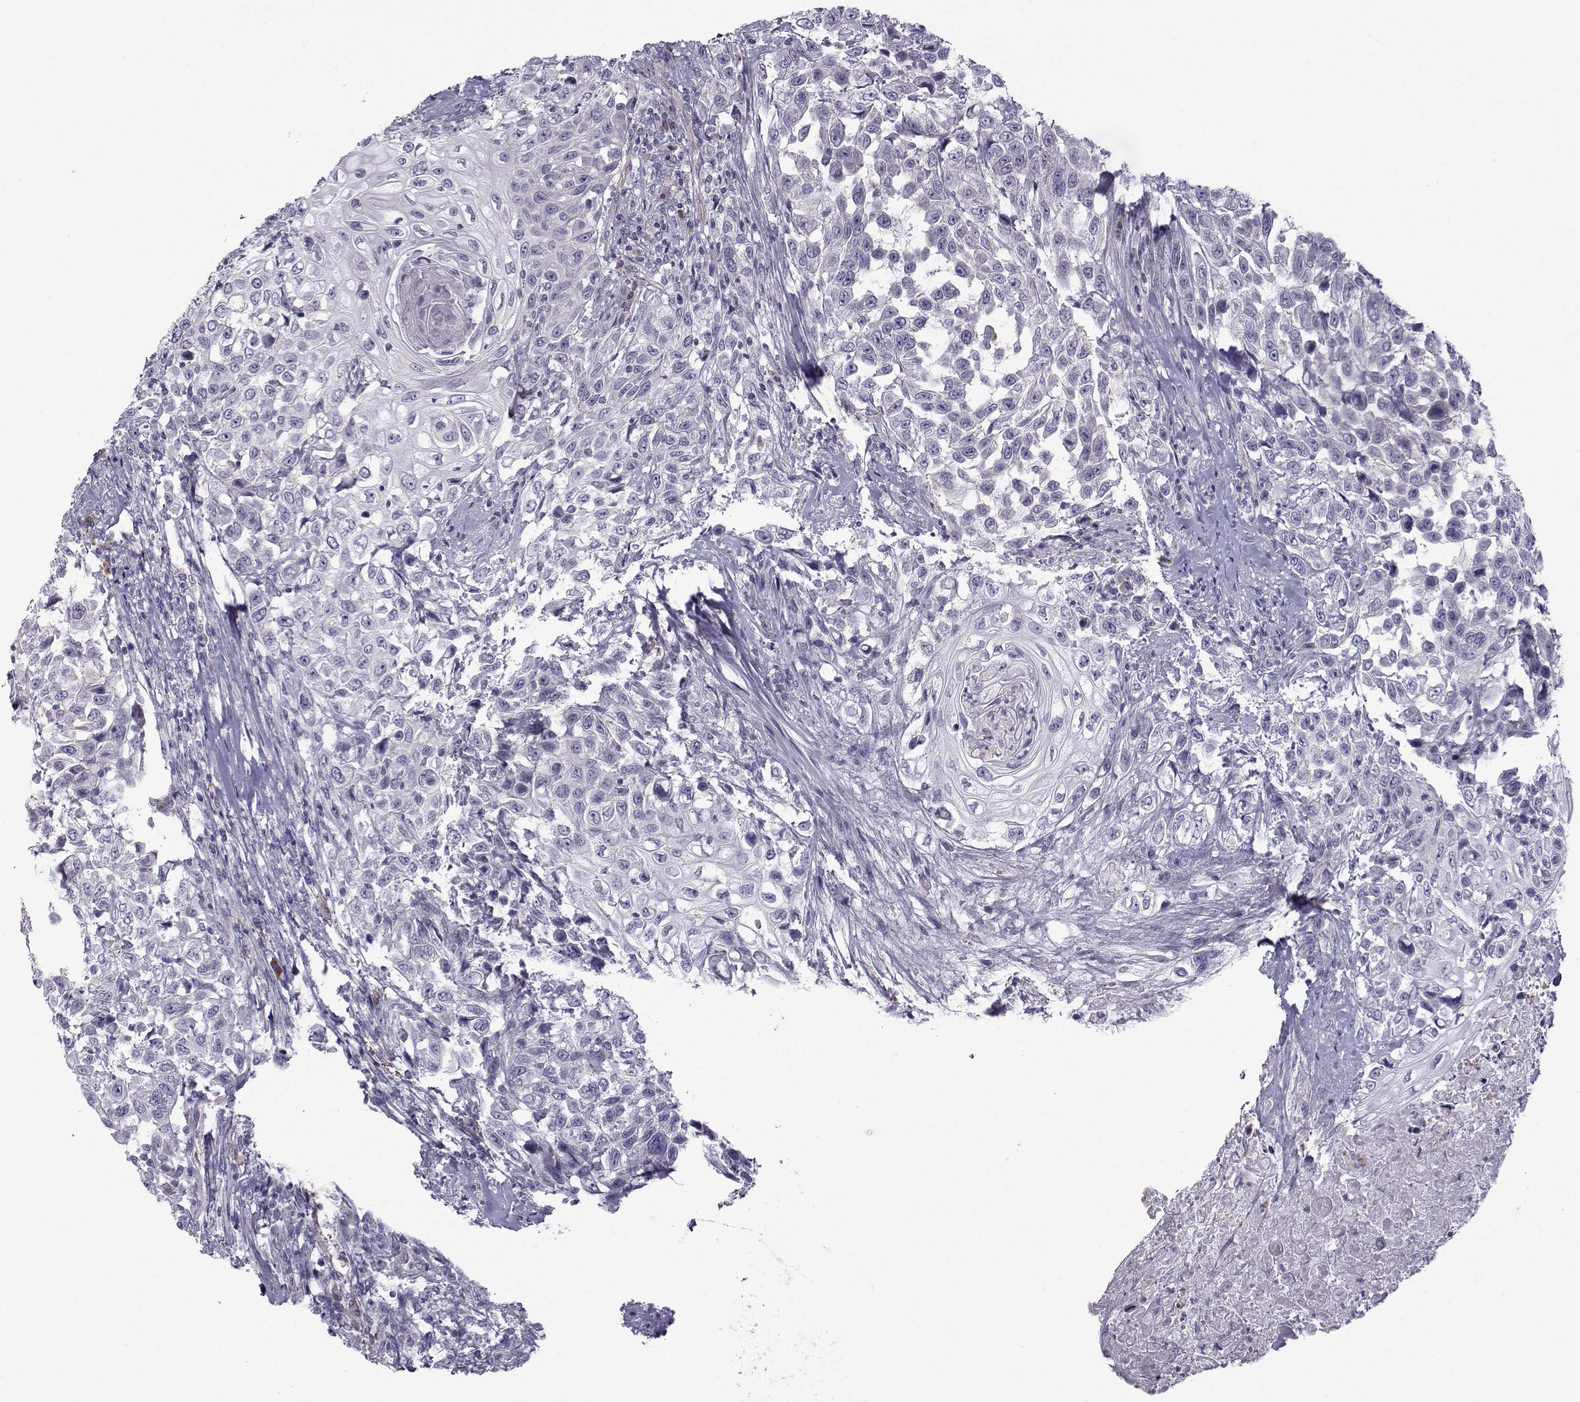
{"staining": {"intensity": "negative", "quantity": "none", "location": "none"}, "tissue": "urothelial cancer", "cell_type": "Tumor cells", "image_type": "cancer", "snomed": [{"axis": "morphology", "description": "Urothelial carcinoma, High grade"}, {"axis": "topography", "description": "Urinary bladder"}], "caption": "A high-resolution photomicrograph shows immunohistochemistry (IHC) staining of urothelial carcinoma (high-grade), which shows no significant staining in tumor cells.", "gene": "QPCT", "patient": {"sex": "female", "age": 56}}